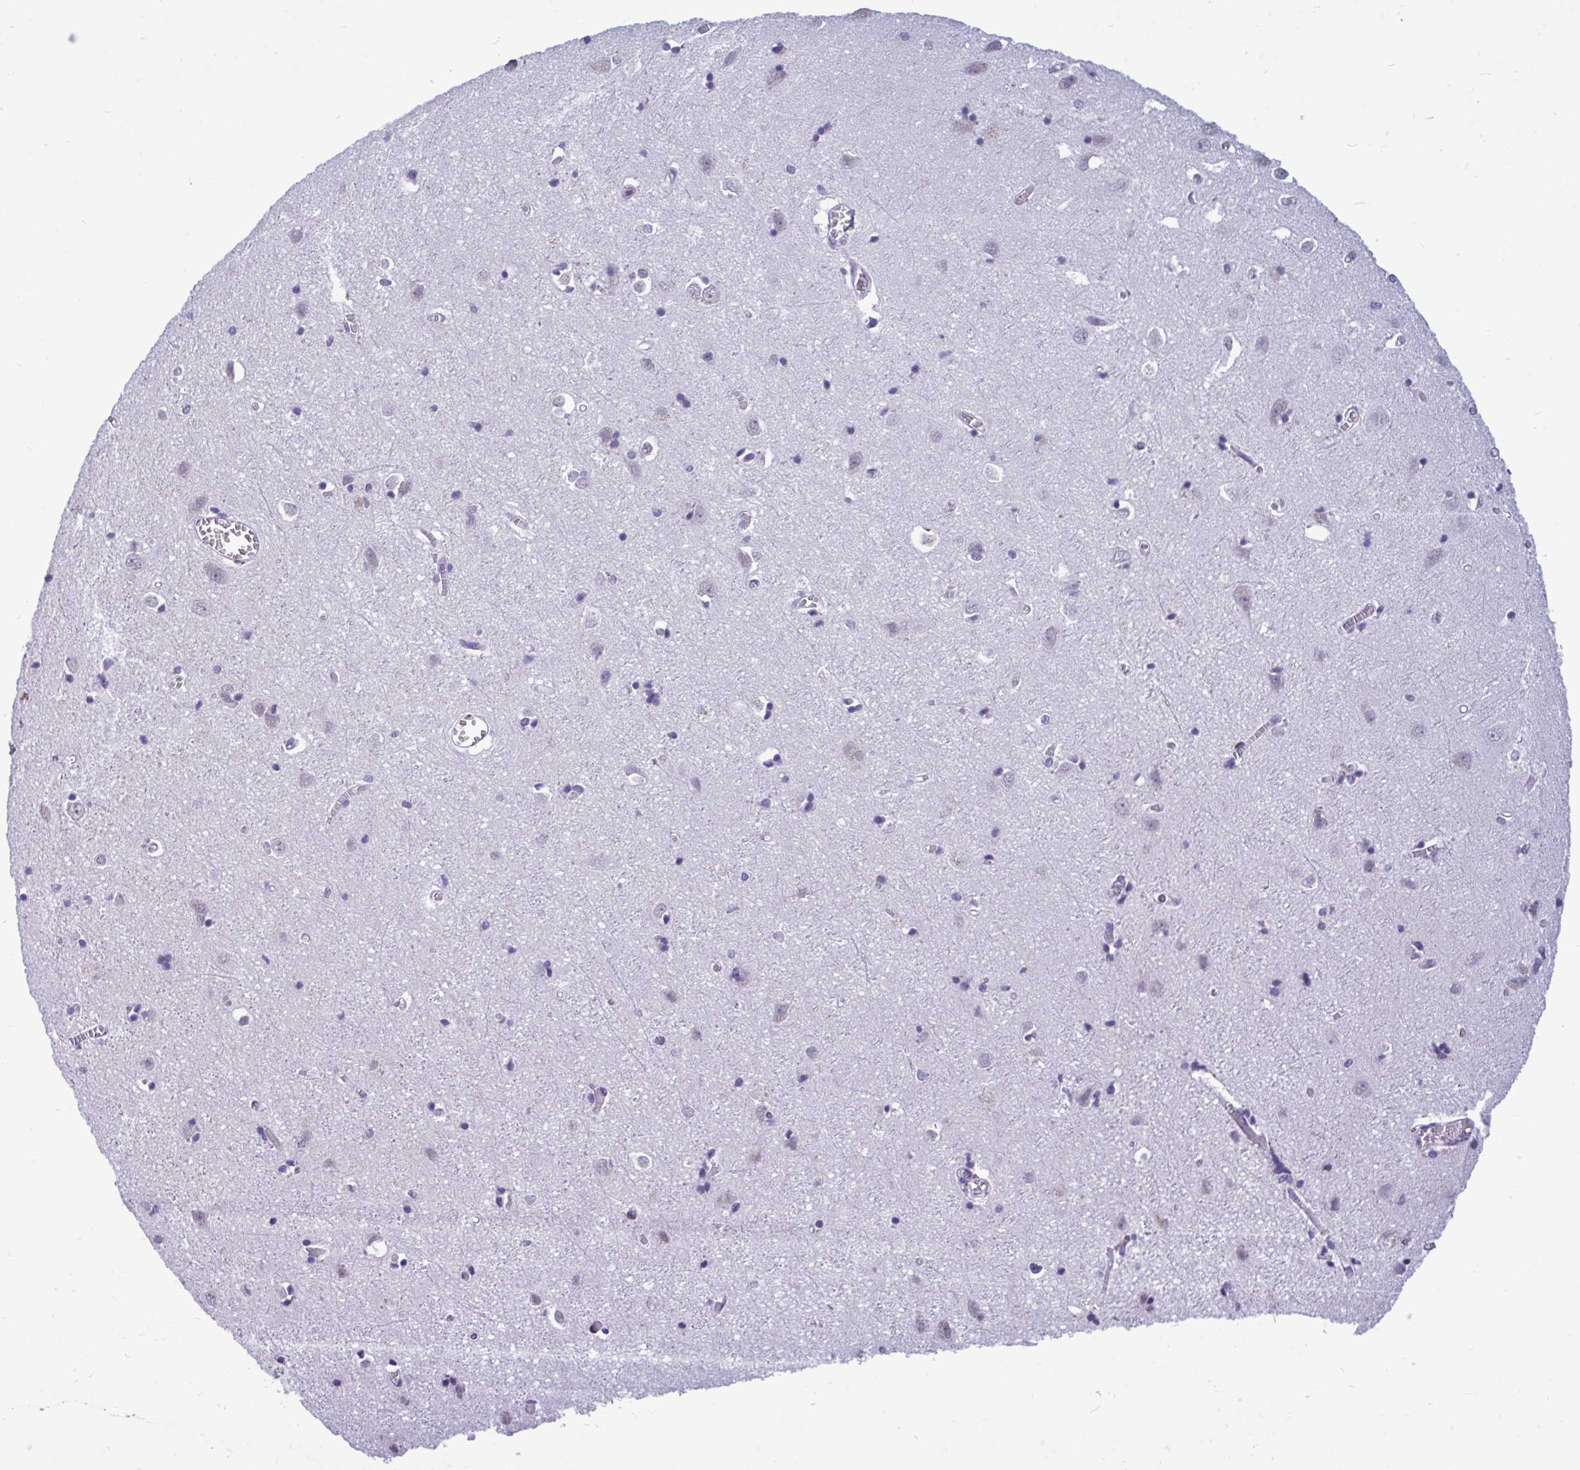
{"staining": {"intensity": "negative", "quantity": "none", "location": "none"}, "tissue": "cerebral cortex", "cell_type": "Endothelial cells", "image_type": "normal", "snomed": [{"axis": "morphology", "description": "Normal tissue, NOS"}, {"axis": "topography", "description": "Cerebral cortex"}], "caption": "The photomicrograph exhibits no staining of endothelial cells in benign cerebral cortex. Brightfield microscopy of immunohistochemistry (IHC) stained with DAB (3,3'-diaminobenzidine) (brown) and hematoxylin (blue), captured at high magnification.", "gene": "C1QL2", "patient": {"sex": "male", "age": 70}}